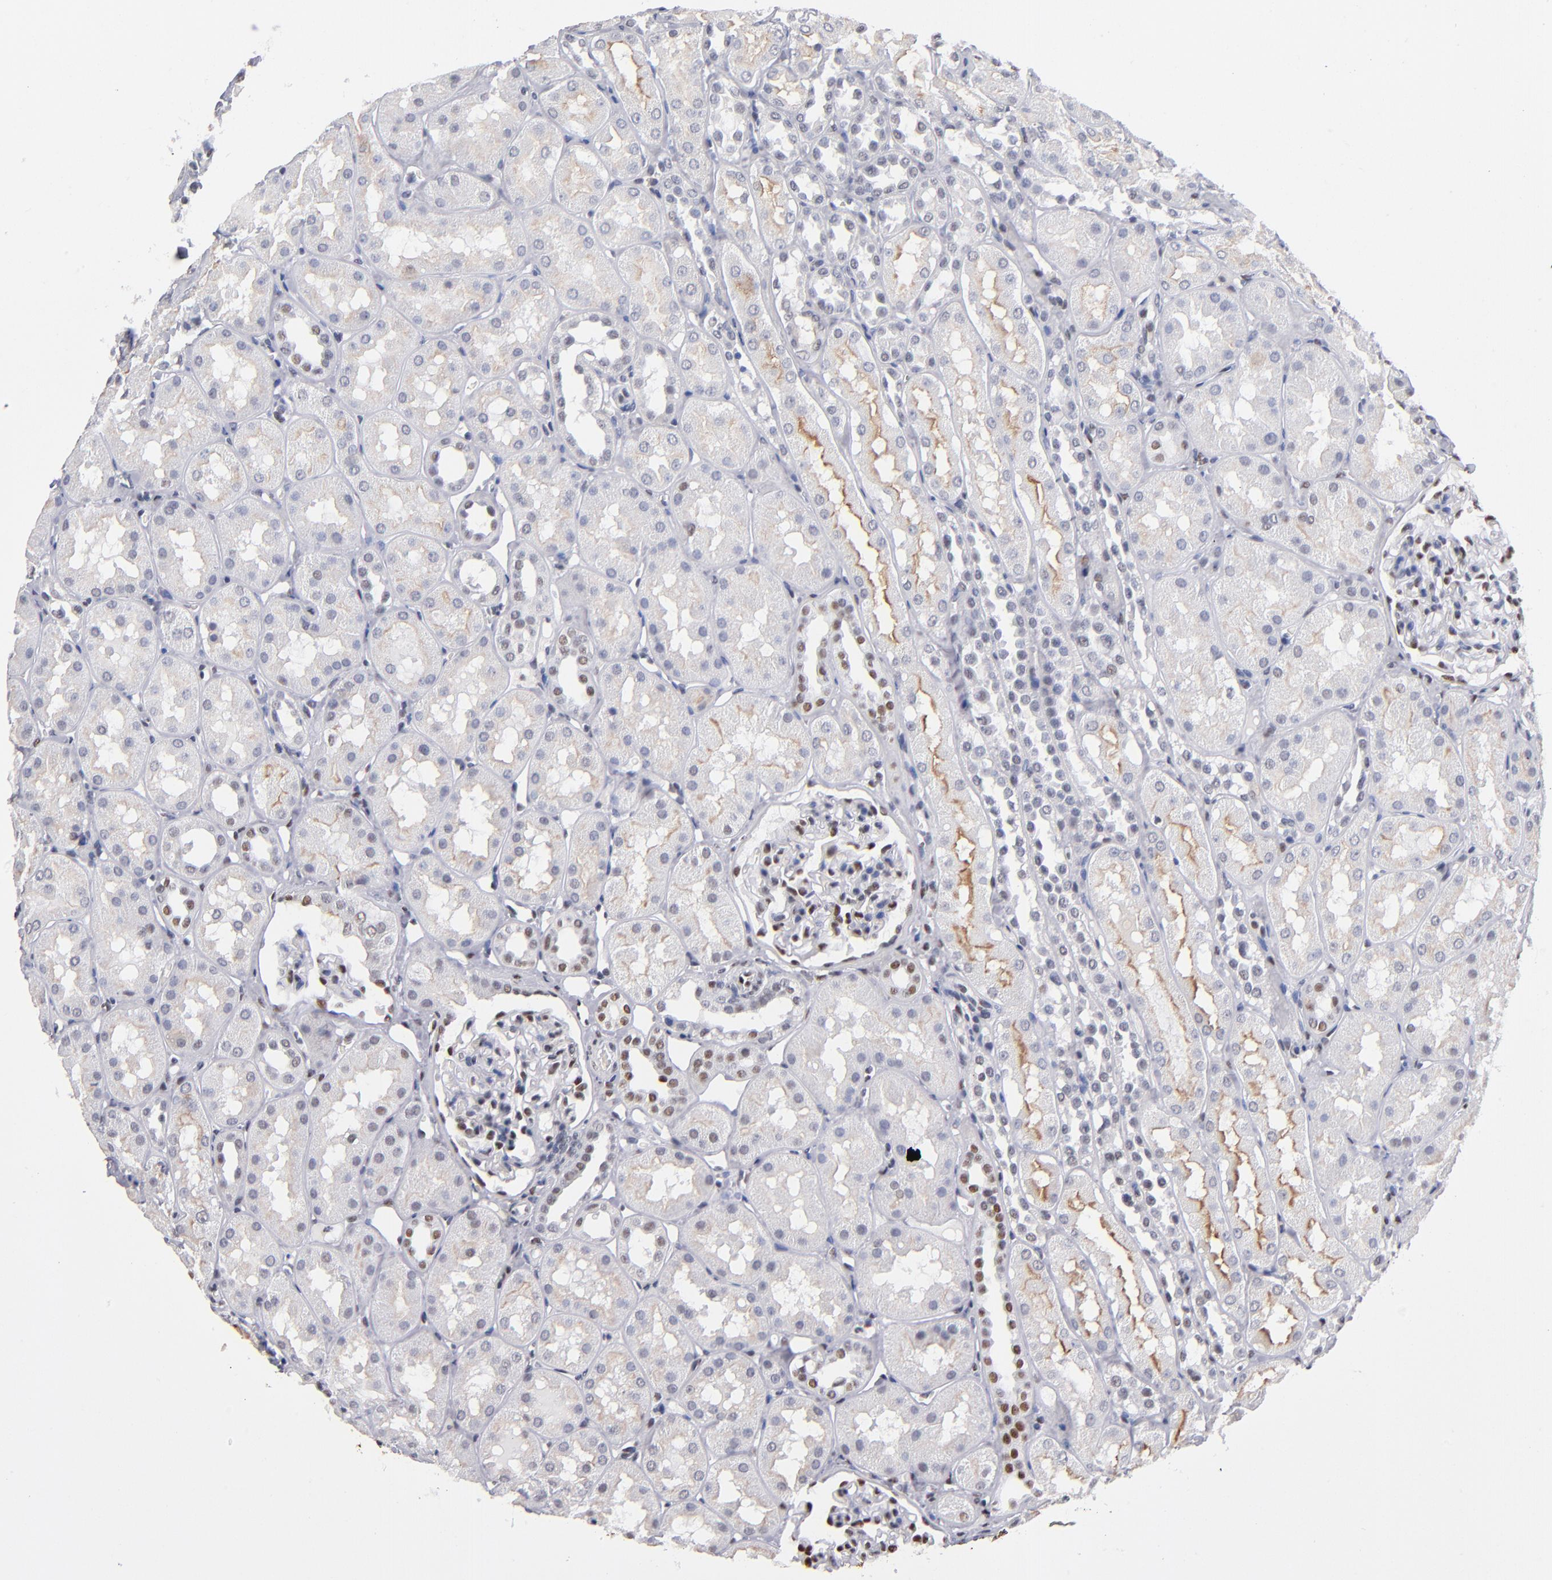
{"staining": {"intensity": "moderate", "quantity": "25%-75%", "location": "nuclear"}, "tissue": "kidney", "cell_type": "Cells in glomeruli", "image_type": "normal", "snomed": [{"axis": "morphology", "description": "Normal tissue, NOS"}, {"axis": "topography", "description": "Kidney"}], "caption": "IHC photomicrograph of normal kidney: human kidney stained using immunohistochemistry shows medium levels of moderate protein expression localized specifically in the nuclear of cells in glomeruli, appearing as a nuclear brown color.", "gene": "MN1", "patient": {"sex": "male", "age": 16}}